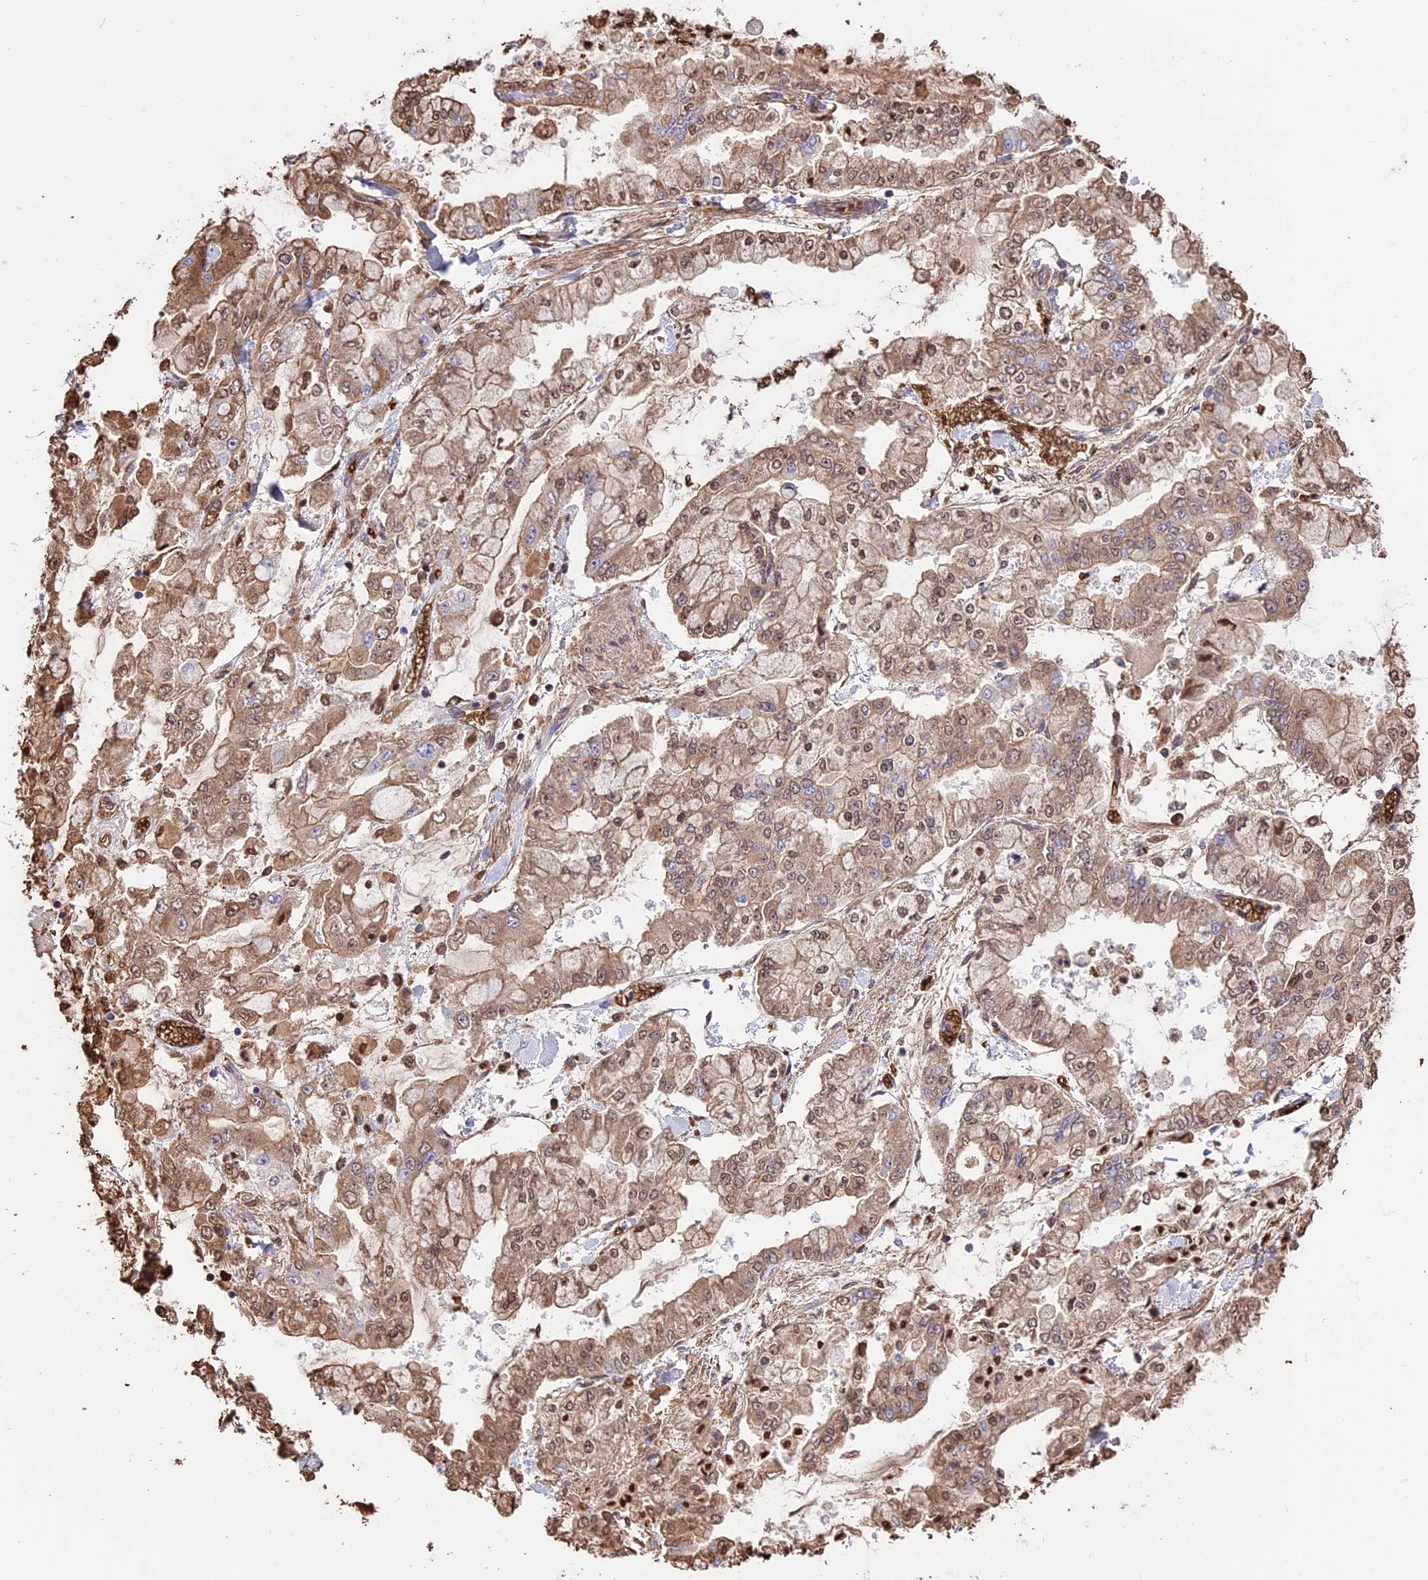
{"staining": {"intensity": "moderate", "quantity": ">75%", "location": "cytoplasmic/membranous,nuclear"}, "tissue": "stomach cancer", "cell_type": "Tumor cells", "image_type": "cancer", "snomed": [{"axis": "morphology", "description": "Normal tissue, NOS"}, {"axis": "morphology", "description": "Adenocarcinoma, NOS"}, {"axis": "topography", "description": "Stomach, upper"}, {"axis": "topography", "description": "Stomach"}], "caption": "Approximately >75% of tumor cells in human stomach cancer (adenocarcinoma) exhibit moderate cytoplasmic/membranous and nuclear protein positivity as visualized by brown immunohistochemical staining.", "gene": "TTC4", "patient": {"sex": "male", "age": 76}}